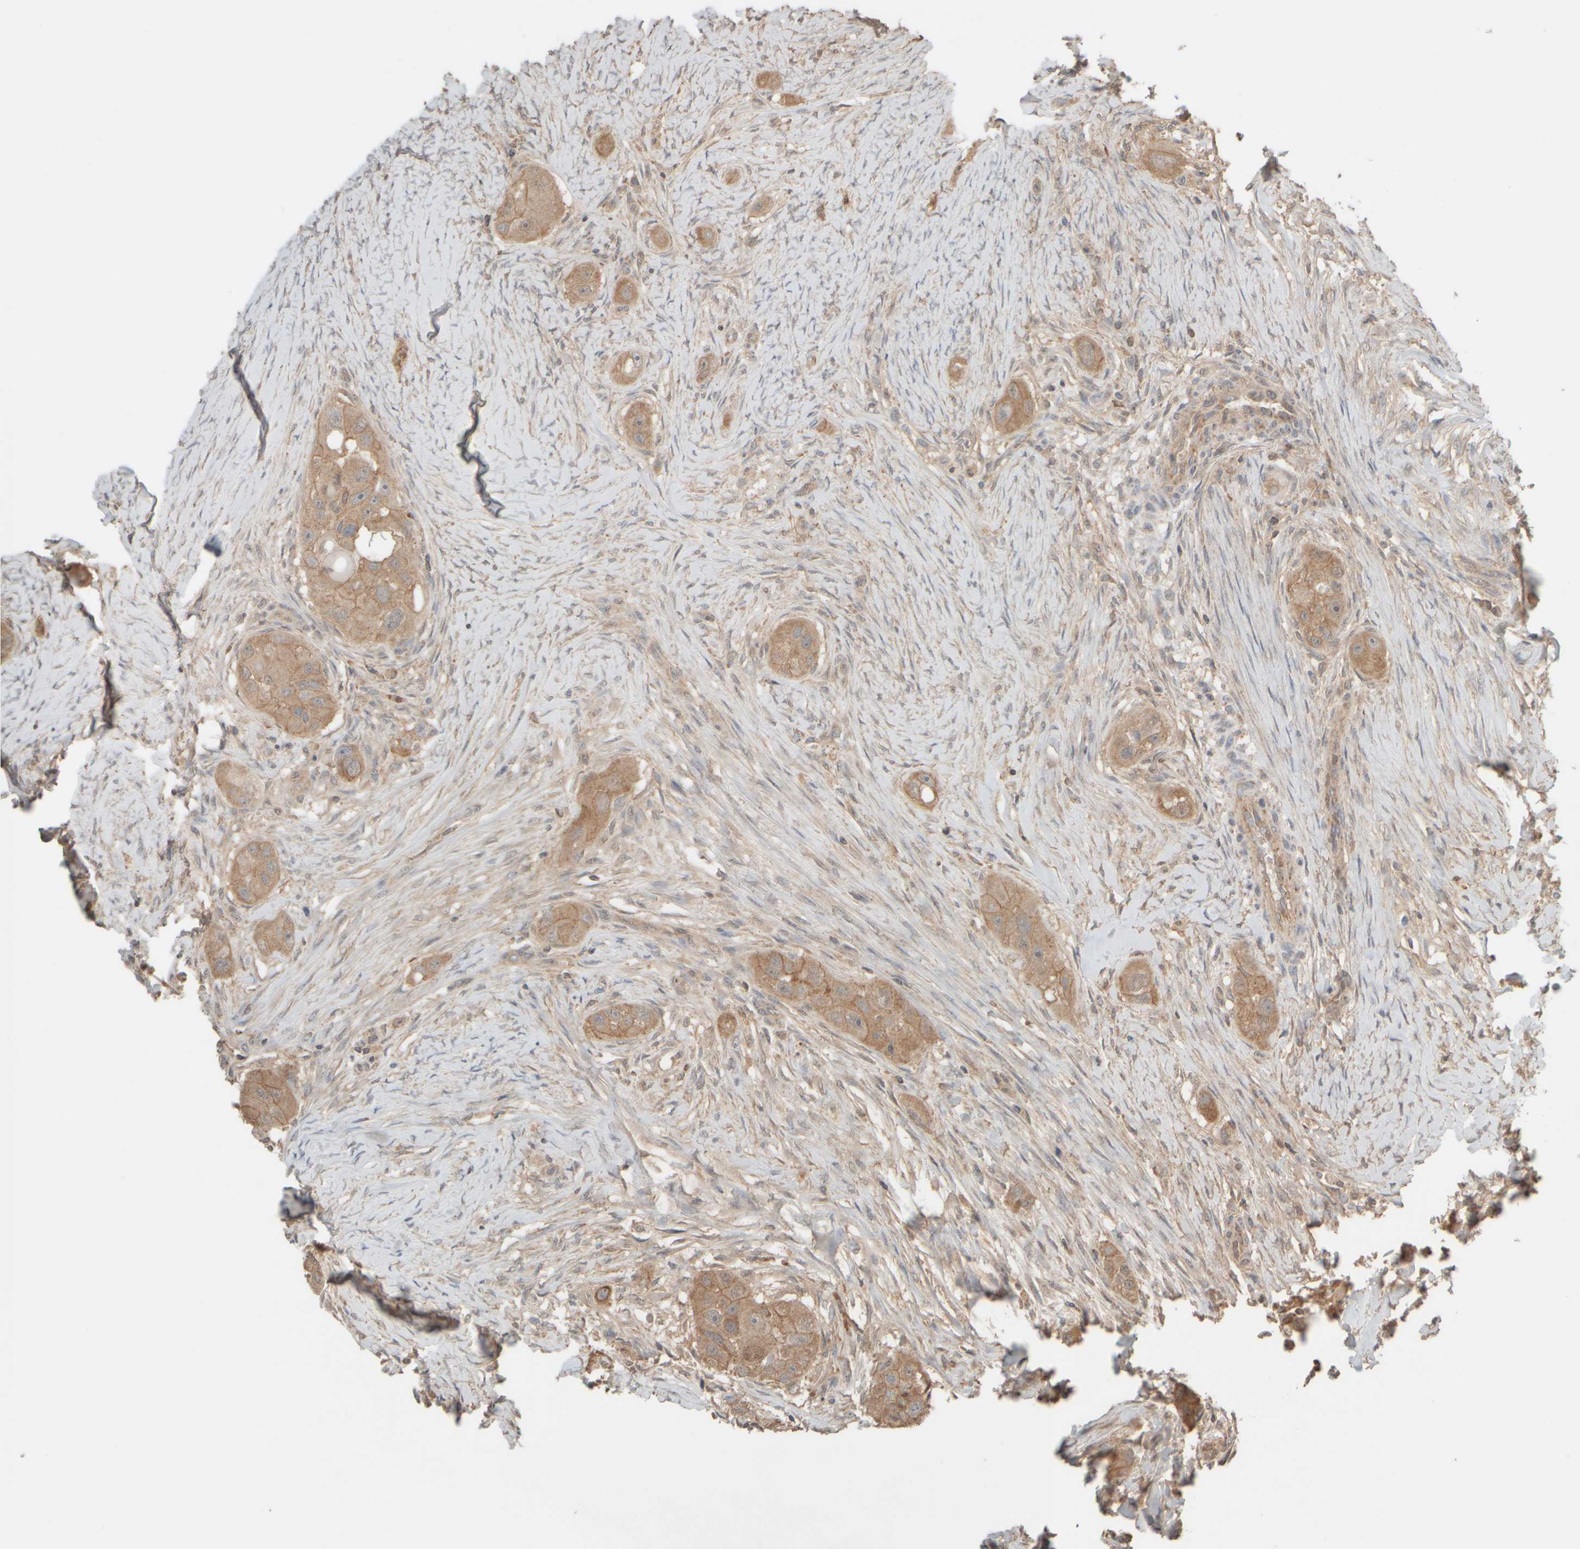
{"staining": {"intensity": "moderate", "quantity": ">75%", "location": "cytoplasmic/membranous"}, "tissue": "head and neck cancer", "cell_type": "Tumor cells", "image_type": "cancer", "snomed": [{"axis": "morphology", "description": "Normal tissue, NOS"}, {"axis": "morphology", "description": "Squamous cell carcinoma, NOS"}, {"axis": "topography", "description": "Skeletal muscle"}, {"axis": "topography", "description": "Head-Neck"}], "caption": "Protein positivity by IHC shows moderate cytoplasmic/membranous expression in about >75% of tumor cells in squamous cell carcinoma (head and neck).", "gene": "EIF2B3", "patient": {"sex": "male", "age": 51}}